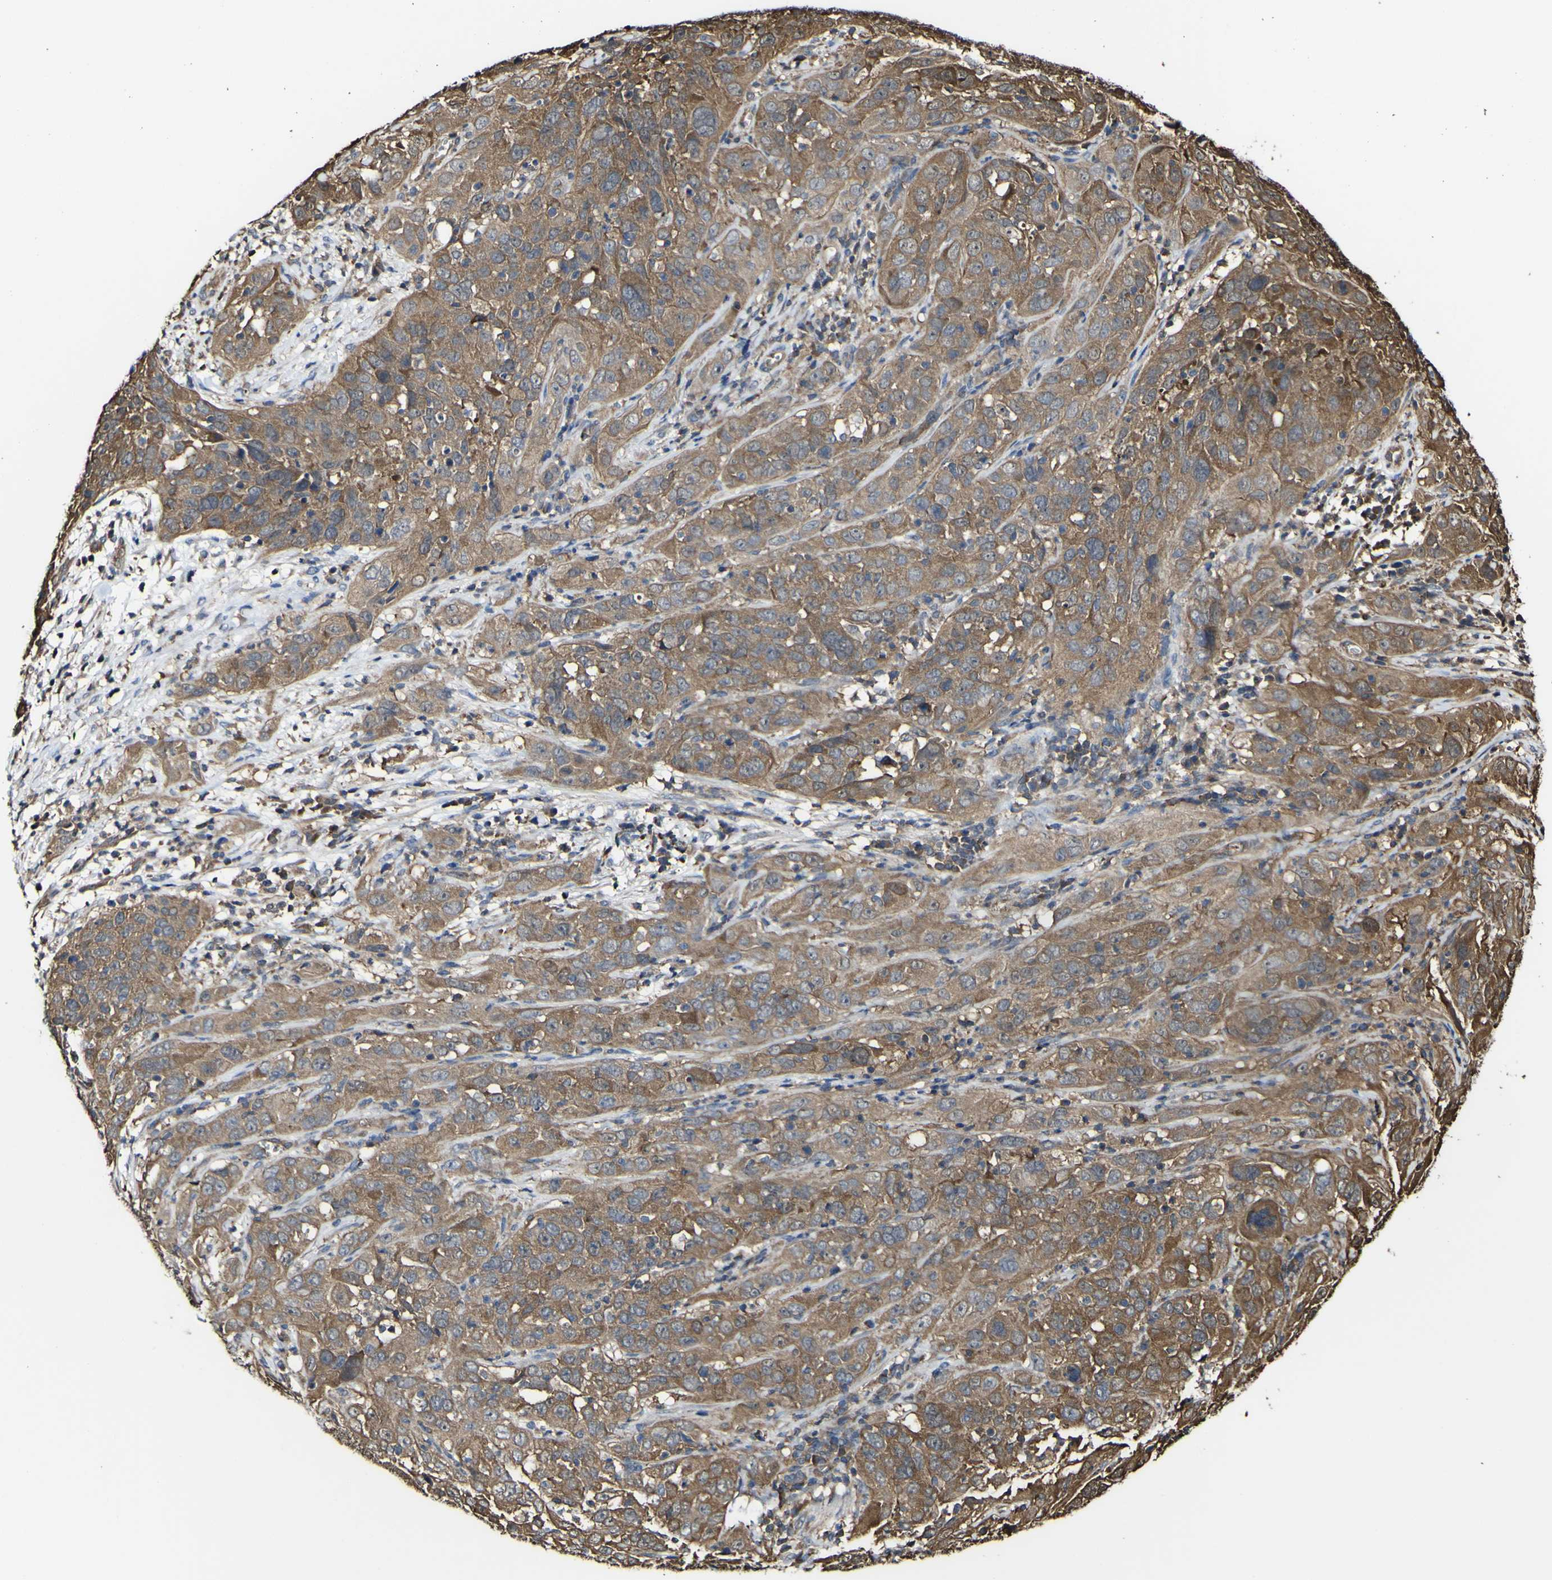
{"staining": {"intensity": "moderate", "quantity": ">75%", "location": "cytoplasmic/membranous"}, "tissue": "cervical cancer", "cell_type": "Tumor cells", "image_type": "cancer", "snomed": [{"axis": "morphology", "description": "Squamous cell carcinoma, NOS"}, {"axis": "topography", "description": "Cervix"}], "caption": "Moderate cytoplasmic/membranous protein staining is present in about >75% of tumor cells in cervical squamous cell carcinoma.", "gene": "PTPRR", "patient": {"sex": "female", "age": 32}}